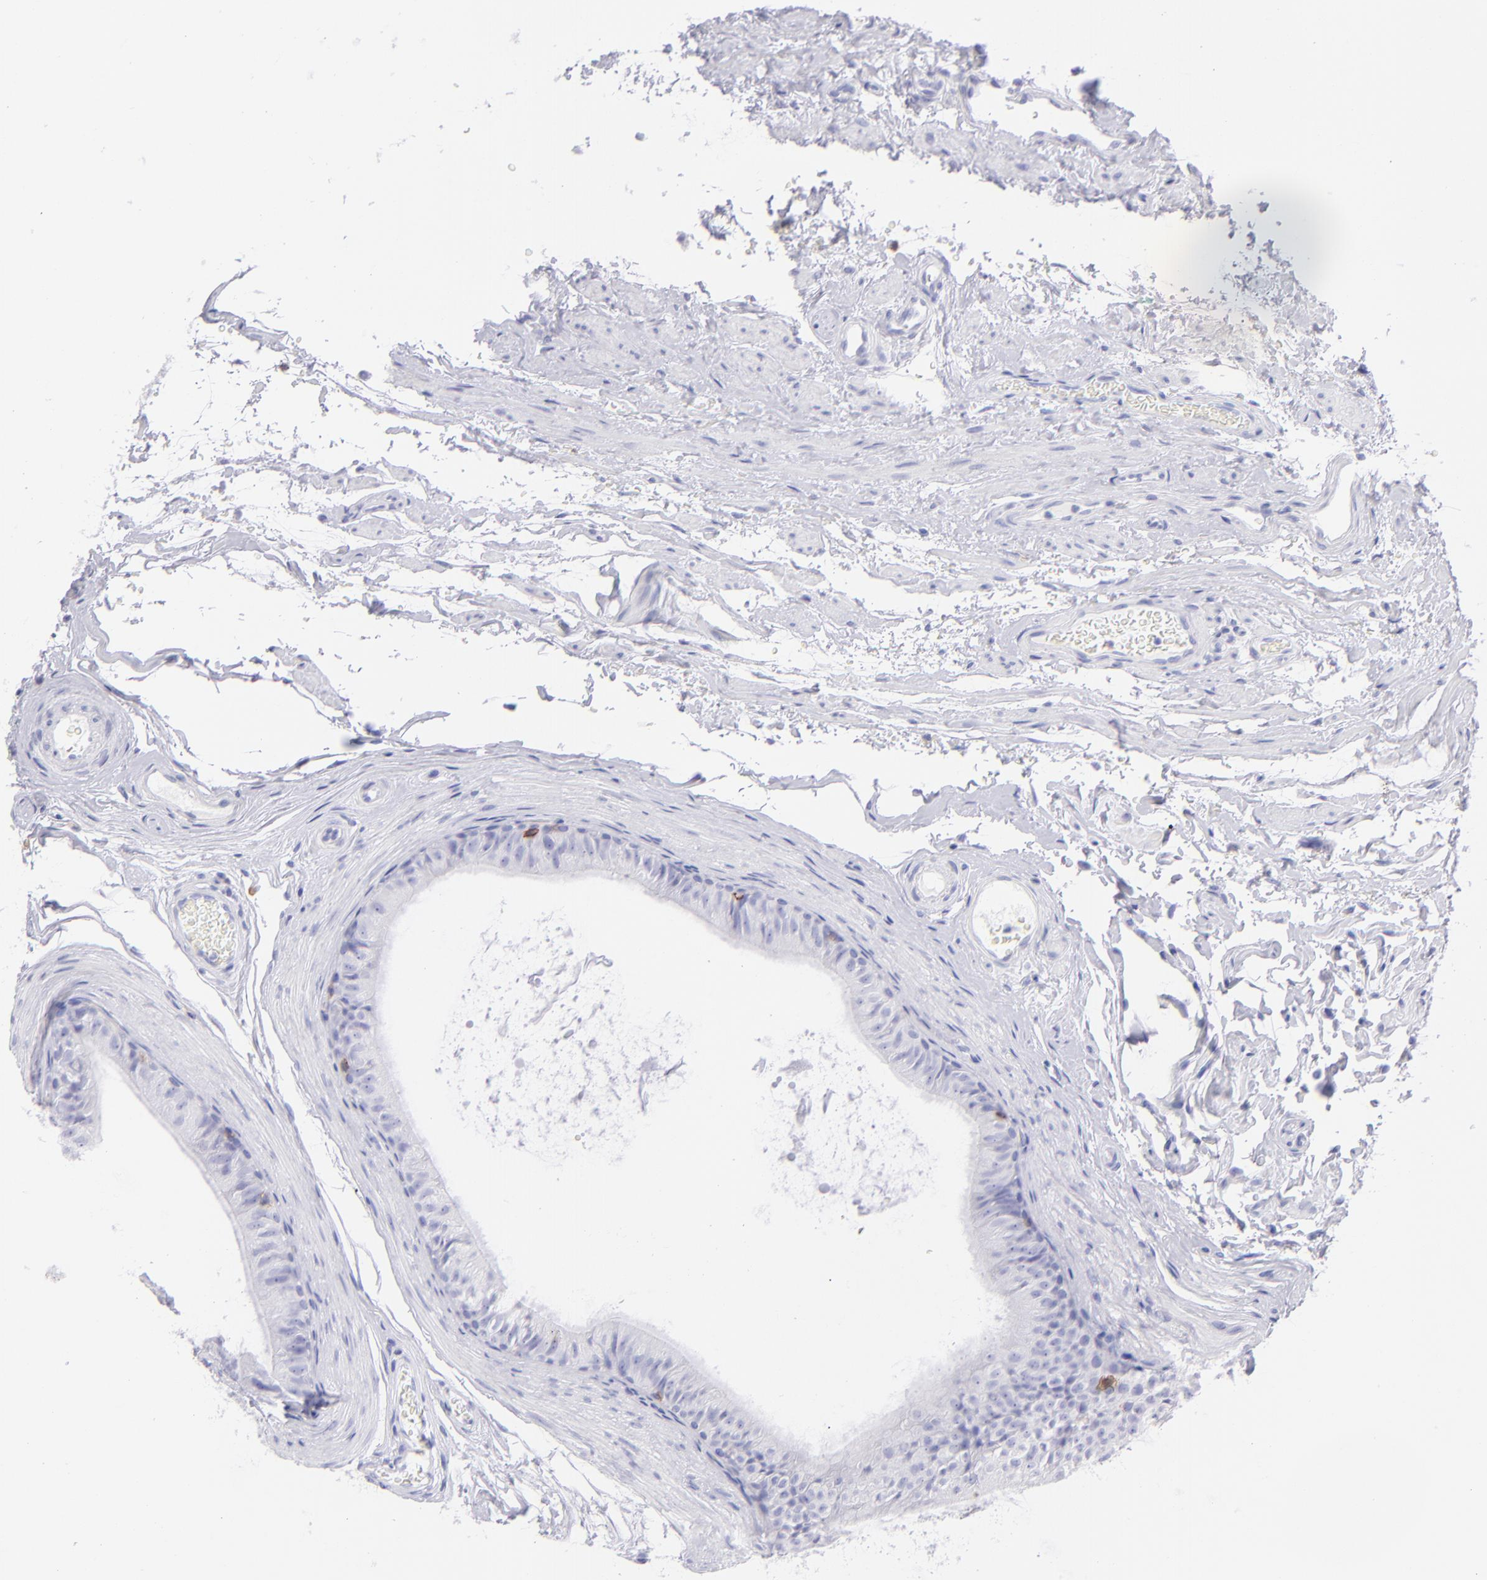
{"staining": {"intensity": "negative", "quantity": "none", "location": "none"}, "tissue": "epididymis", "cell_type": "Glandular cells", "image_type": "normal", "snomed": [{"axis": "morphology", "description": "Normal tissue, NOS"}, {"axis": "topography", "description": "Testis"}, {"axis": "topography", "description": "Epididymis"}], "caption": "DAB (3,3'-diaminobenzidine) immunohistochemical staining of unremarkable human epididymis exhibits no significant expression in glandular cells. The staining was performed using DAB (3,3'-diaminobenzidine) to visualize the protein expression in brown, while the nuclei were stained in blue with hematoxylin (Magnification: 20x).", "gene": "CD69", "patient": {"sex": "male", "age": 36}}